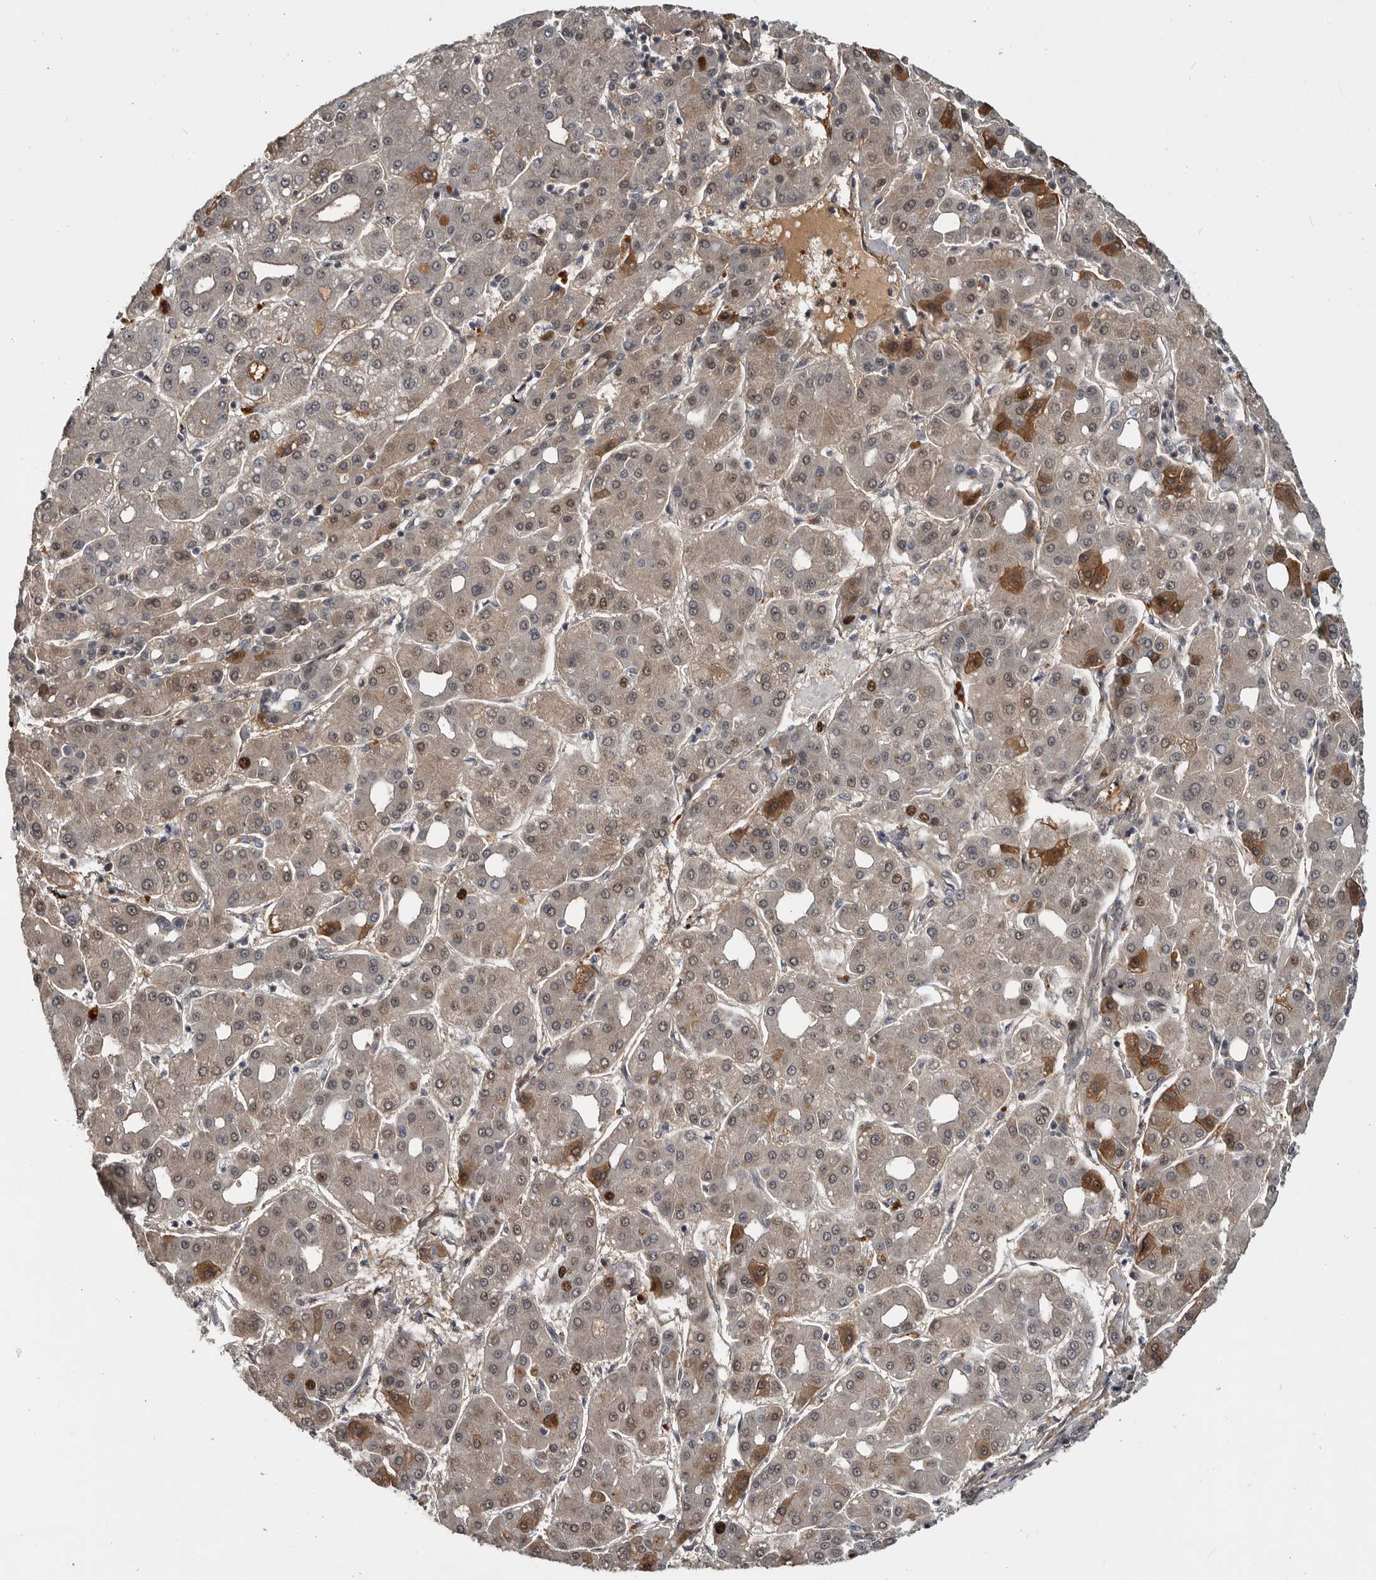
{"staining": {"intensity": "moderate", "quantity": "25%-75%", "location": "cytoplasmic/membranous,nuclear"}, "tissue": "liver cancer", "cell_type": "Tumor cells", "image_type": "cancer", "snomed": [{"axis": "morphology", "description": "Carcinoma, Hepatocellular, NOS"}, {"axis": "topography", "description": "Liver"}], "caption": "IHC of liver cancer (hepatocellular carcinoma) reveals medium levels of moderate cytoplasmic/membranous and nuclear expression in approximately 25%-75% of tumor cells.", "gene": "ZNF277", "patient": {"sex": "male", "age": 65}}